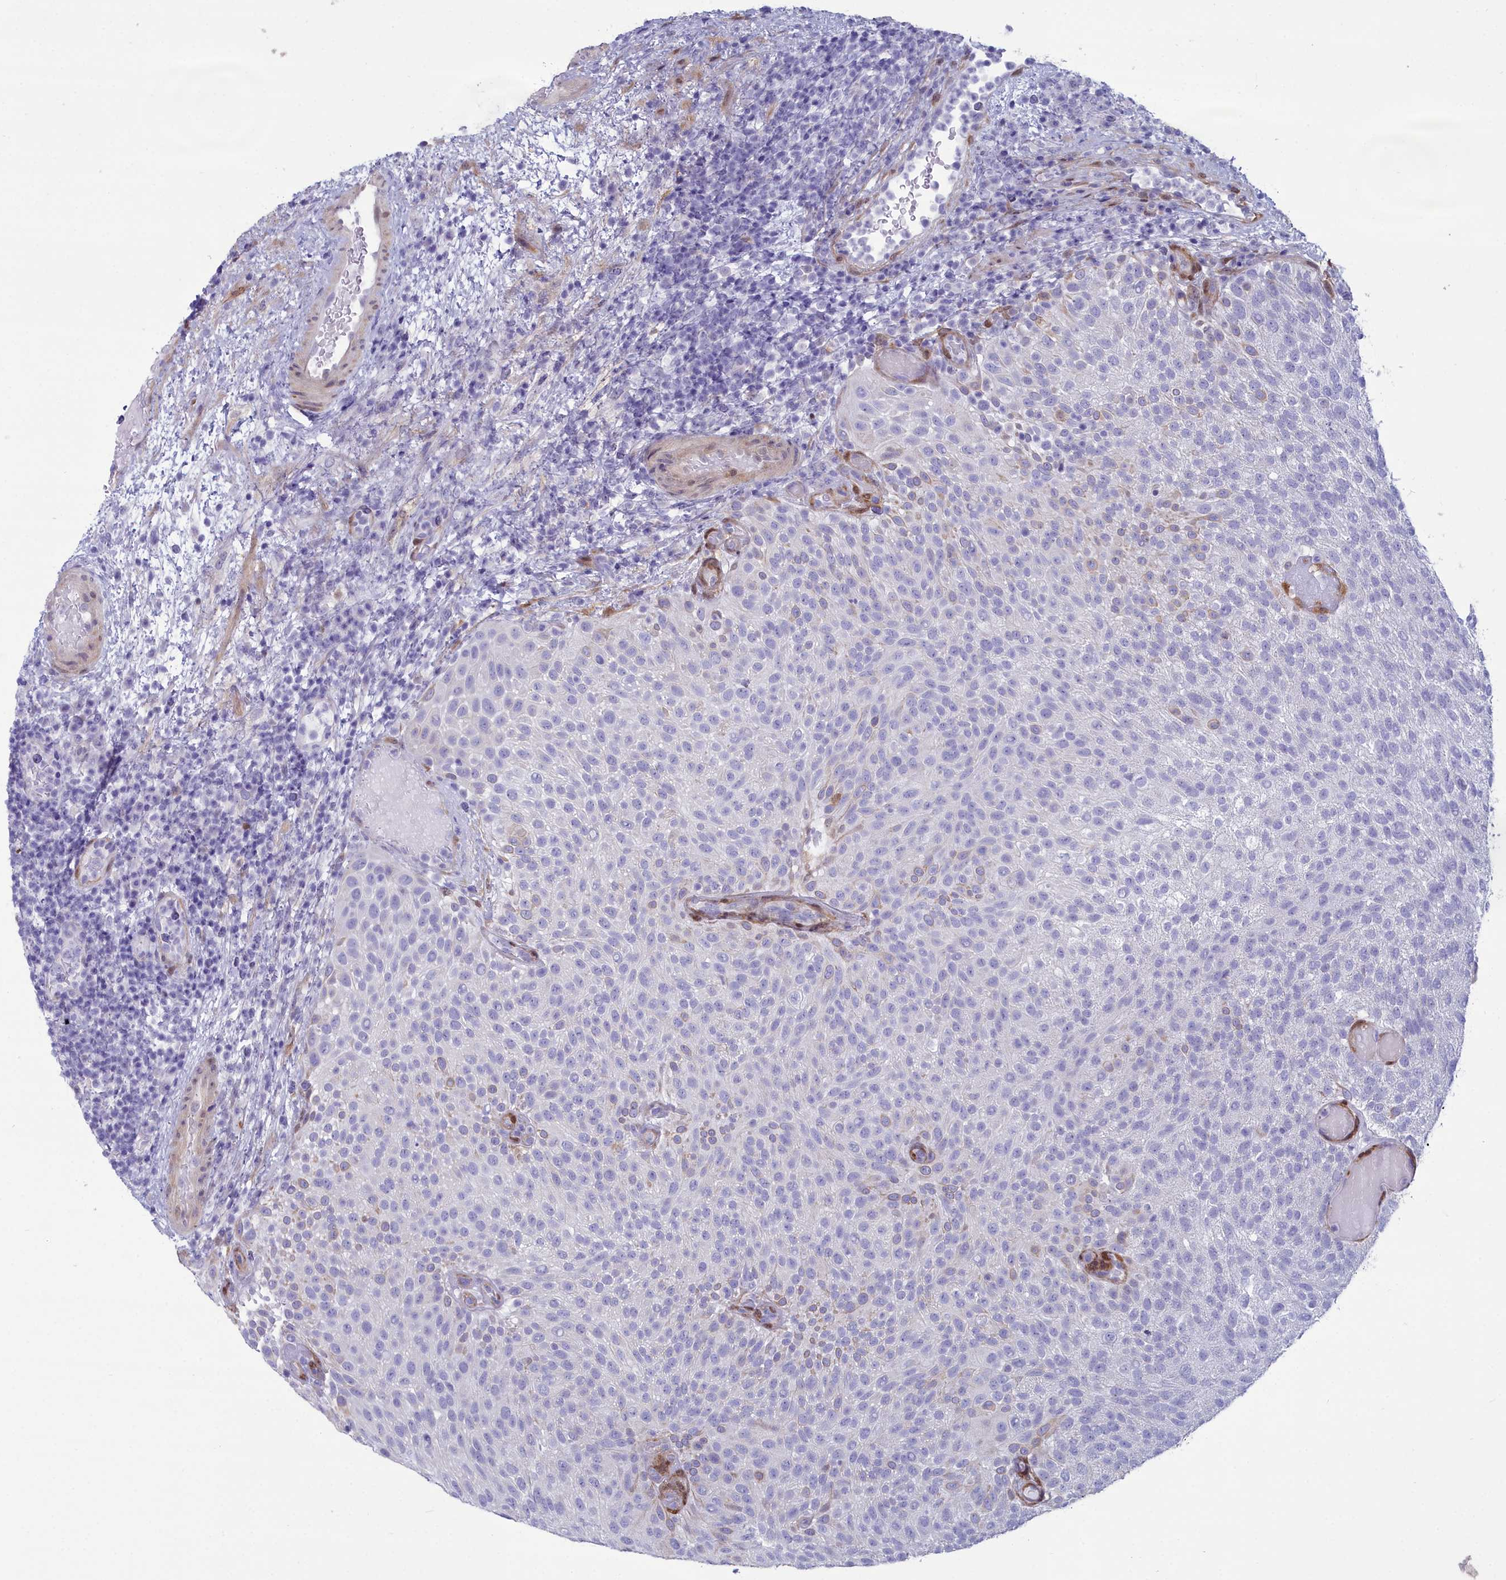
{"staining": {"intensity": "negative", "quantity": "none", "location": "none"}, "tissue": "urothelial cancer", "cell_type": "Tumor cells", "image_type": "cancer", "snomed": [{"axis": "morphology", "description": "Urothelial carcinoma, Low grade"}, {"axis": "topography", "description": "Urinary bladder"}], "caption": "This image is of urothelial cancer stained with immunohistochemistry (IHC) to label a protein in brown with the nuclei are counter-stained blue. There is no staining in tumor cells.", "gene": "PPP1R14A", "patient": {"sex": "male", "age": 78}}